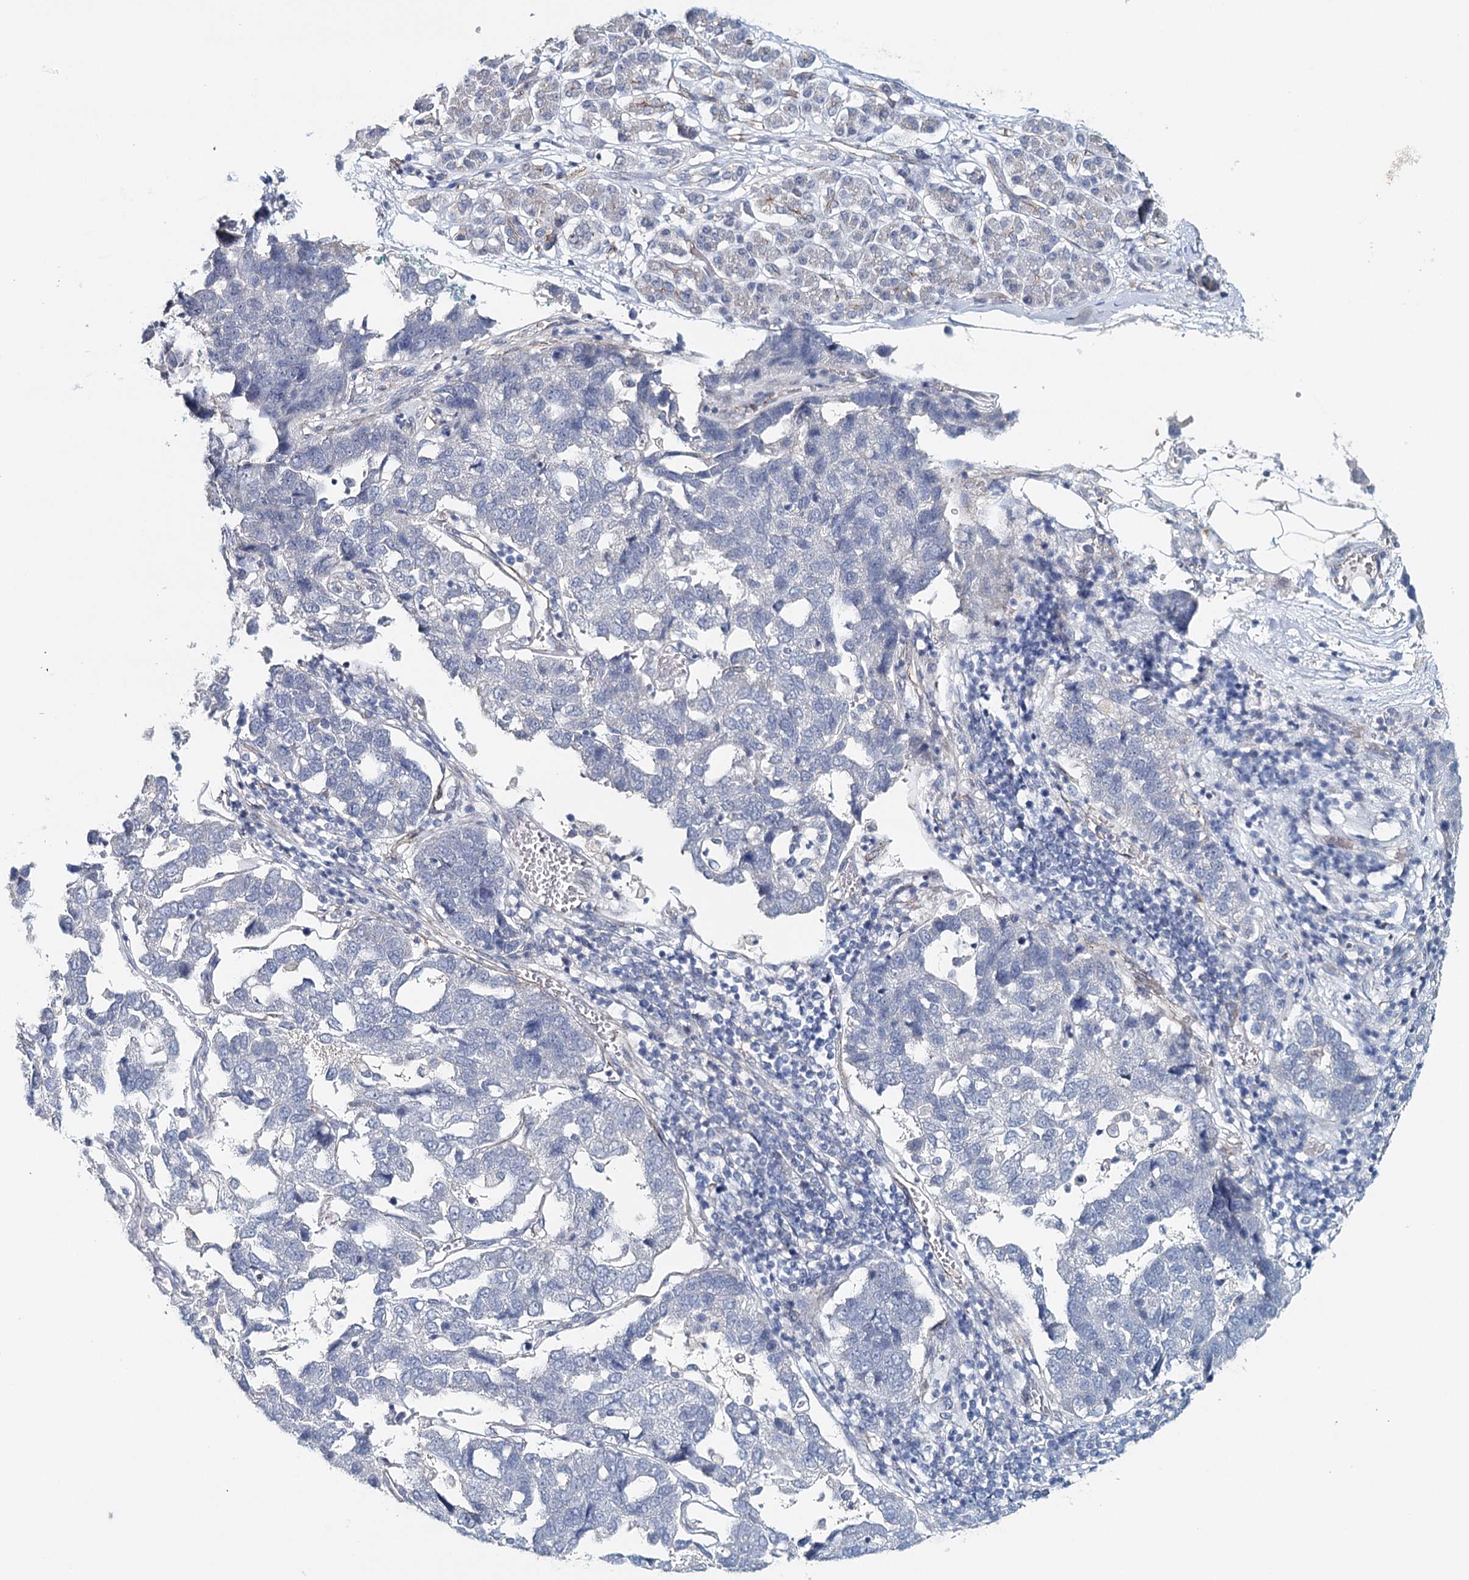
{"staining": {"intensity": "negative", "quantity": "none", "location": "none"}, "tissue": "pancreatic cancer", "cell_type": "Tumor cells", "image_type": "cancer", "snomed": [{"axis": "morphology", "description": "Adenocarcinoma, NOS"}, {"axis": "topography", "description": "Pancreas"}], "caption": "Immunohistochemical staining of human pancreatic cancer displays no significant positivity in tumor cells. (Stains: DAB (3,3'-diaminobenzidine) immunohistochemistry (IHC) with hematoxylin counter stain, Microscopy: brightfield microscopy at high magnification).", "gene": "SYNPO", "patient": {"sex": "female", "age": 61}}